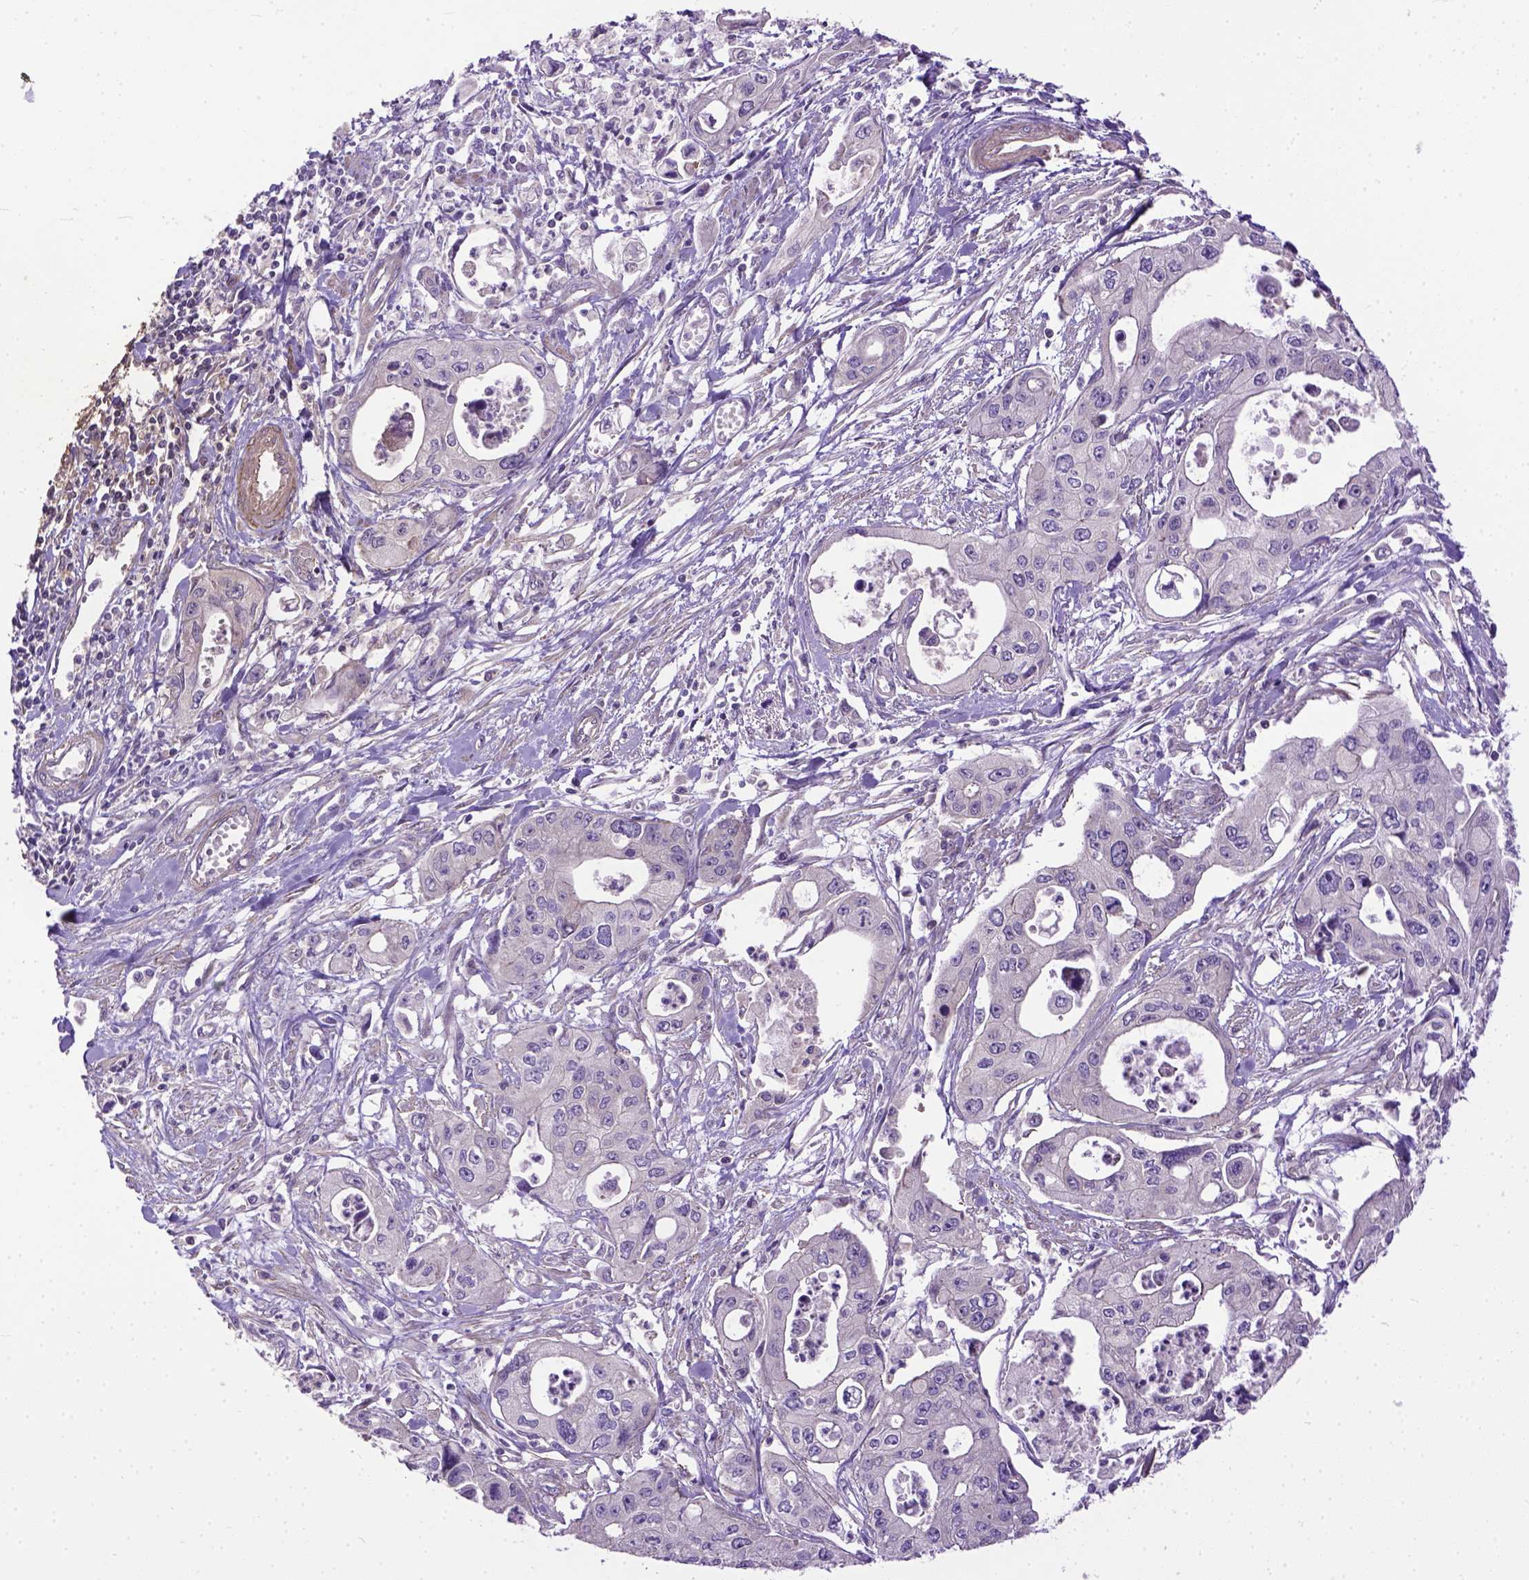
{"staining": {"intensity": "negative", "quantity": "none", "location": "none"}, "tissue": "pancreatic cancer", "cell_type": "Tumor cells", "image_type": "cancer", "snomed": [{"axis": "morphology", "description": "Adenocarcinoma, NOS"}, {"axis": "topography", "description": "Pancreas"}], "caption": "This is a histopathology image of immunohistochemistry staining of adenocarcinoma (pancreatic), which shows no positivity in tumor cells. (Stains: DAB immunohistochemistry (IHC) with hematoxylin counter stain, Microscopy: brightfield microscopy at high magnification).", "gene": "BANF2", "patient": {"sex": "male", "age": 70}}